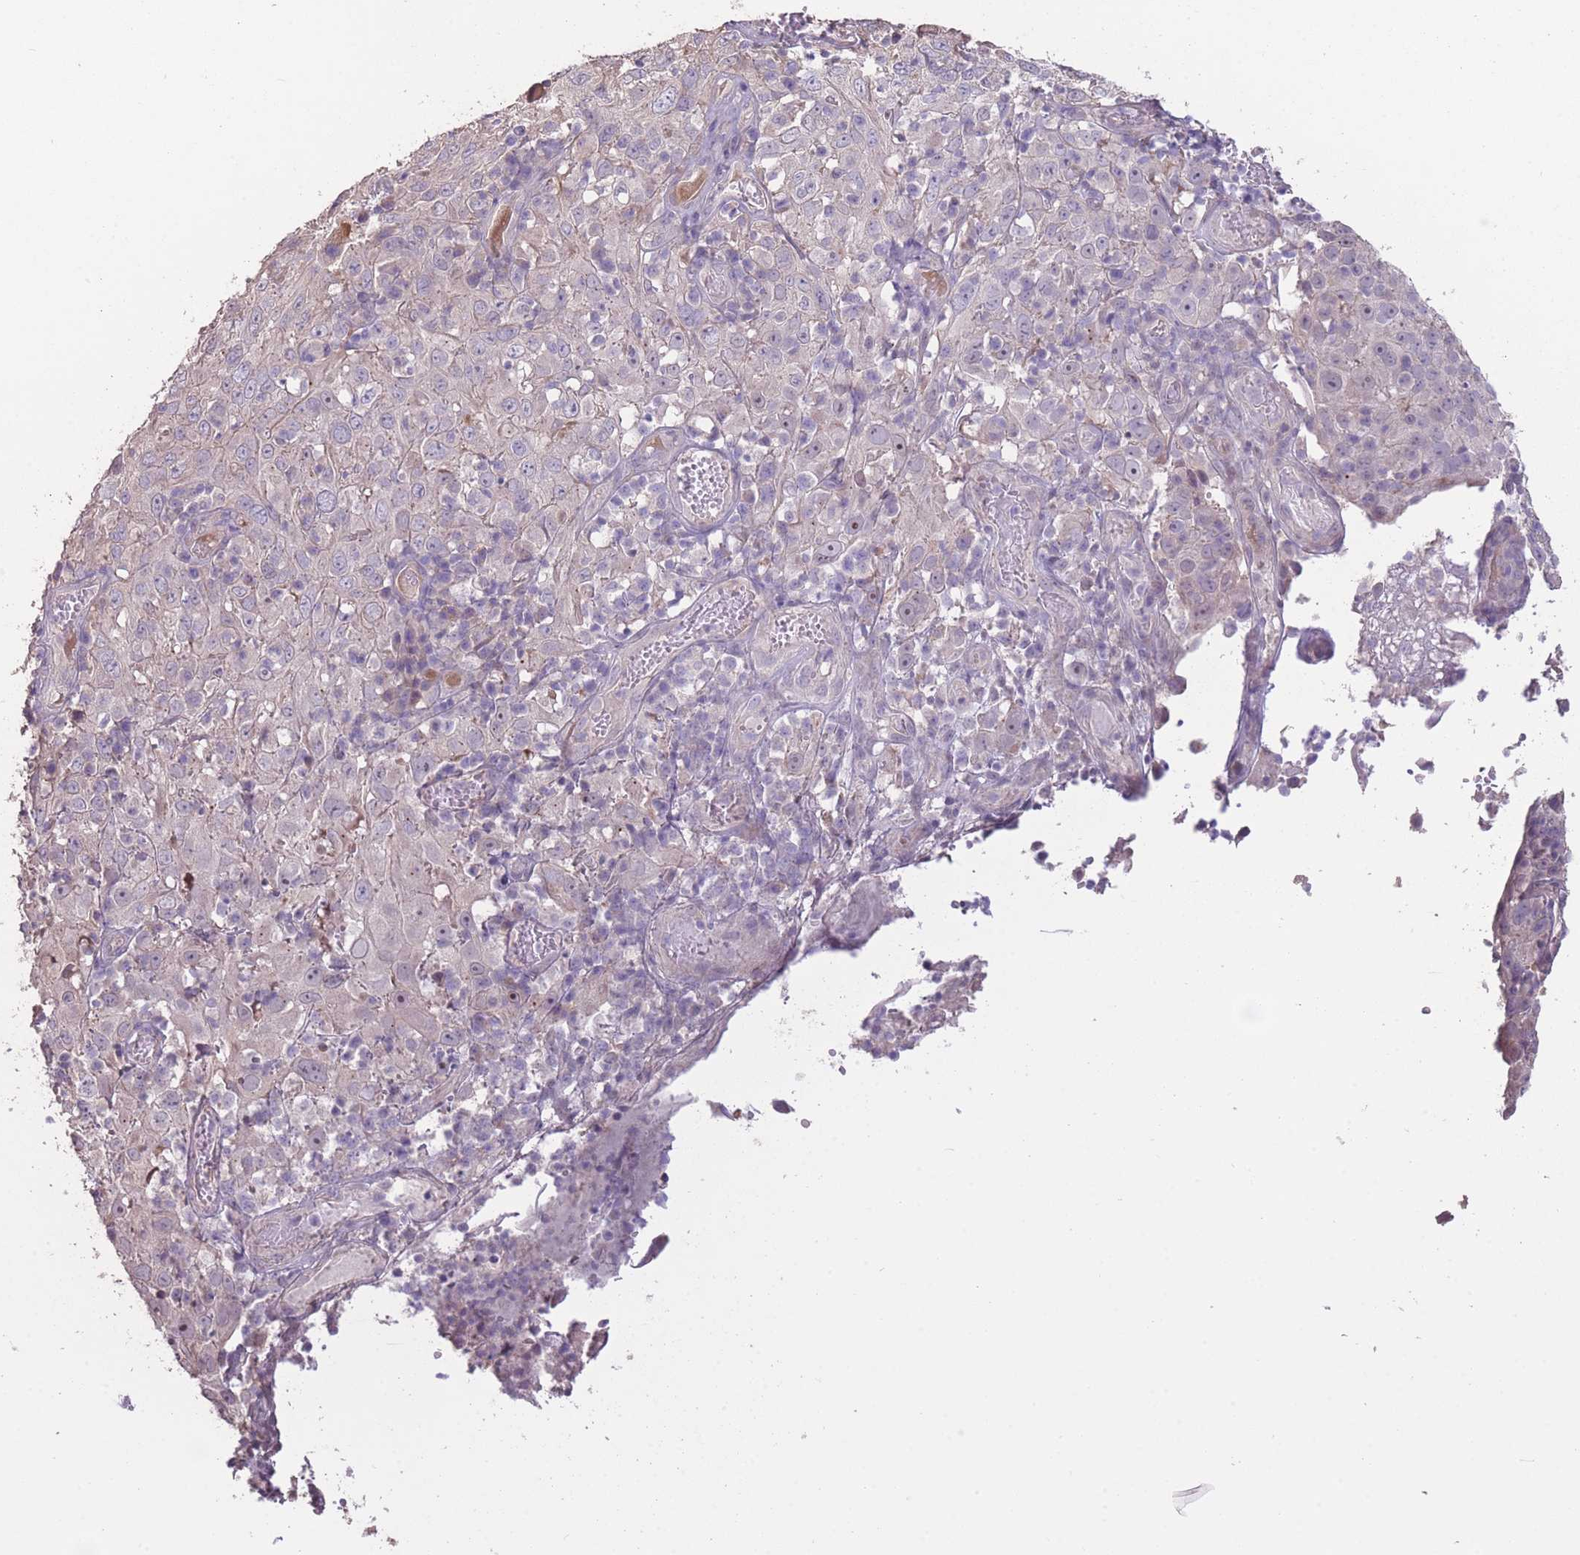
{"staining": {"intensity": "negative", "quantity": "none", "location": "none"}, "tissue": "cervical cancer", "cell_type": "Tumor cells", "image_type": "cancer", "snomed": [{"axis": "morphology", "description": "Squamous cell carcinoma, NOS"}, {"axis": "topography", "description": "Cervix"}], "caption": "The image exhibits no significant staining in tumor cells of cervical cancer. (Stains: DAB (3,3'-diaminobenzidine) immunohistochemistry (IHC) with hematoxylin counter stain, Microscopy: brightfield microscopy at high magnification).", "gene": "RSPH10B", "patient": {"sex": "female", "age": 46}}